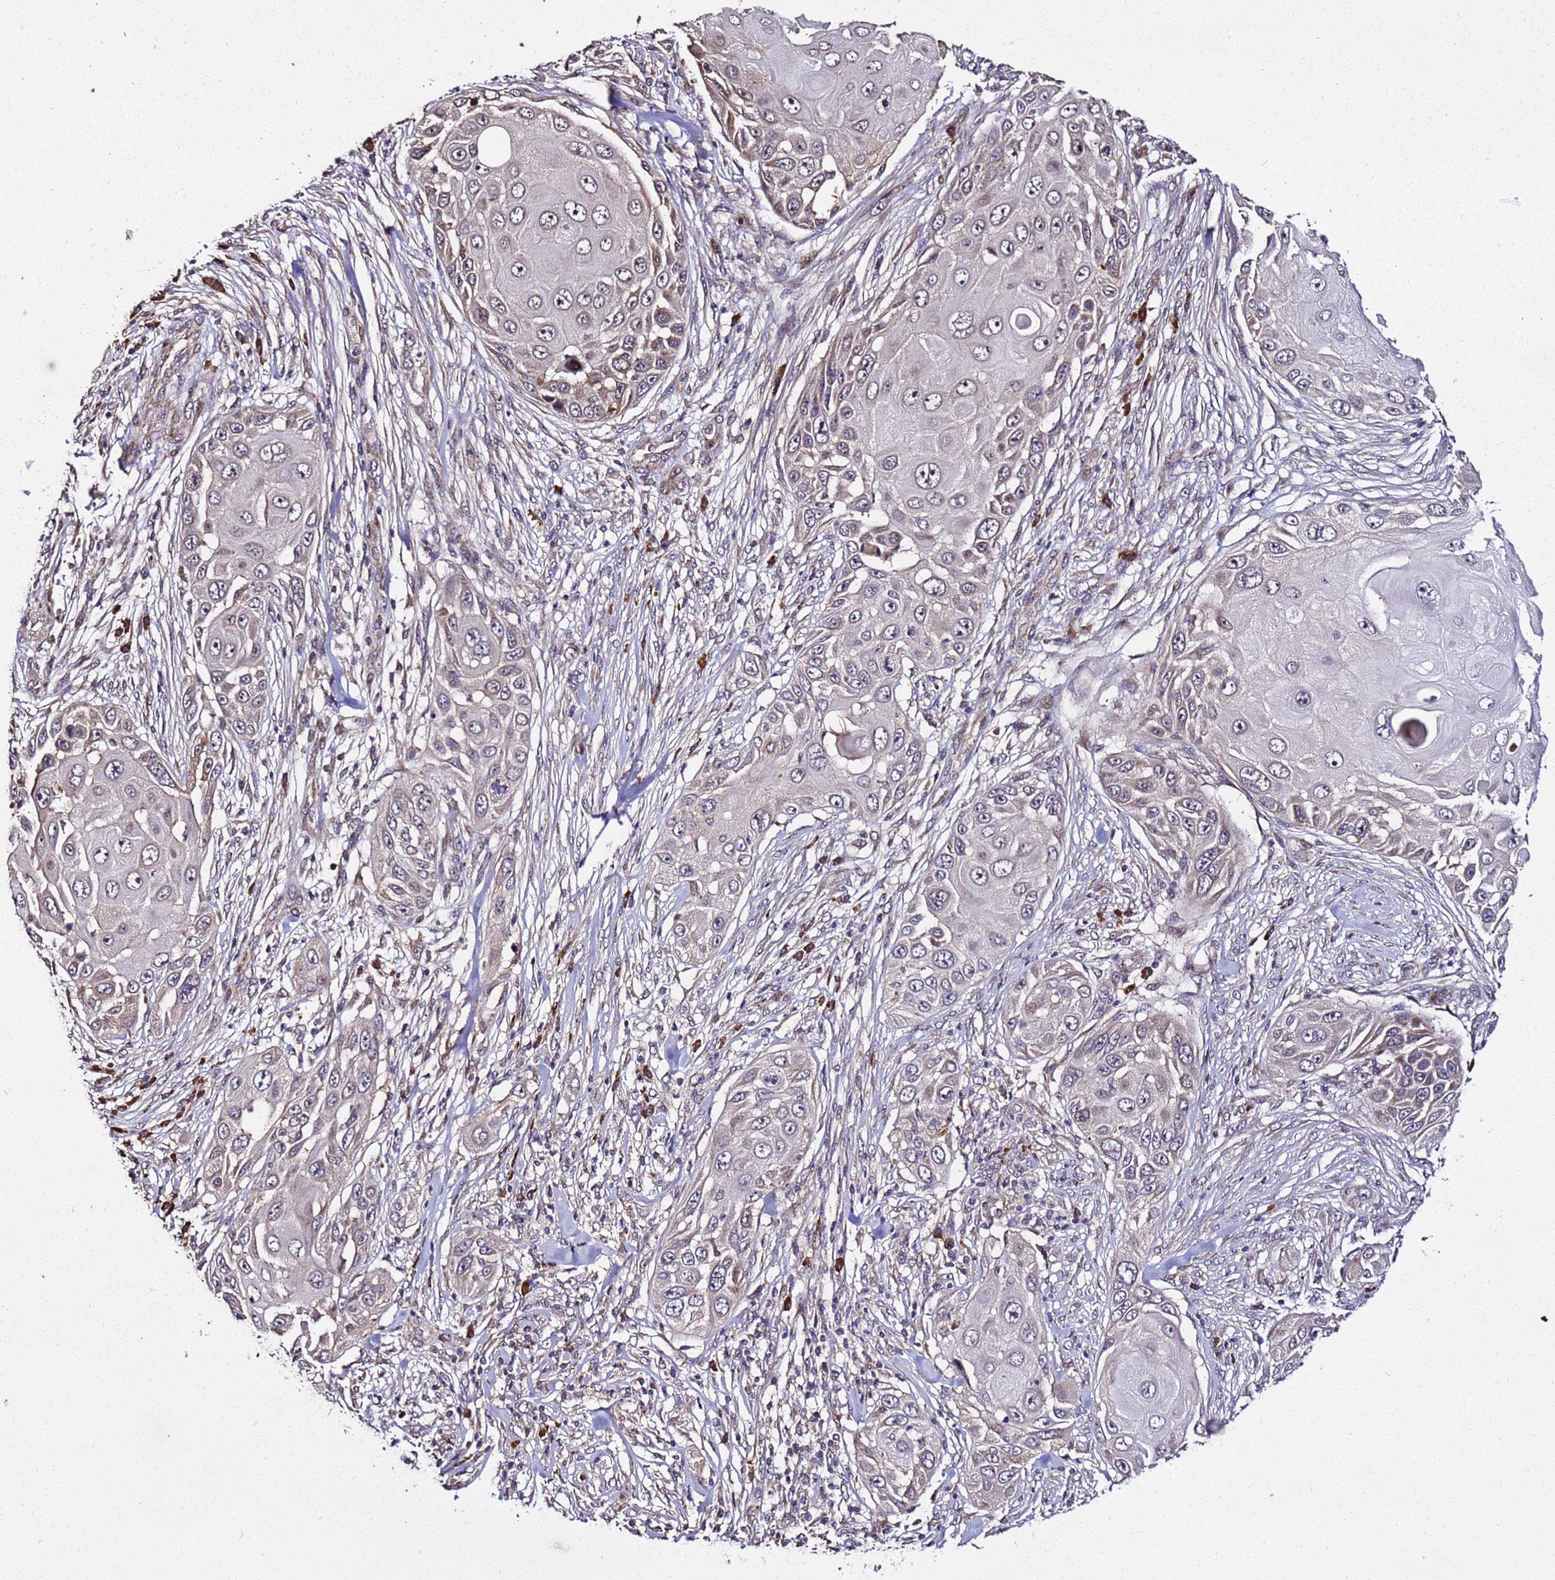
{"staining": {"intensity": "moderate", "quantity": "<25%", "location": "cytoplasmic/membranous"}, "tissue": "skin cancer", "cell_type": "Tumor cells", "image_type": "cancer", "snomed": [{"axis": "morphology", "description": "Squamous cell carcinoma, NOS"}, {"axis": "topography", "description": "Skin"}], "caption": "Protein staining exhibits moderate cytoplasmic/membranous expression in approximately <25% of tumor cells in skin cancer.", "gene": "WNK4", "patient": {"sex": "female", "age": 44}}